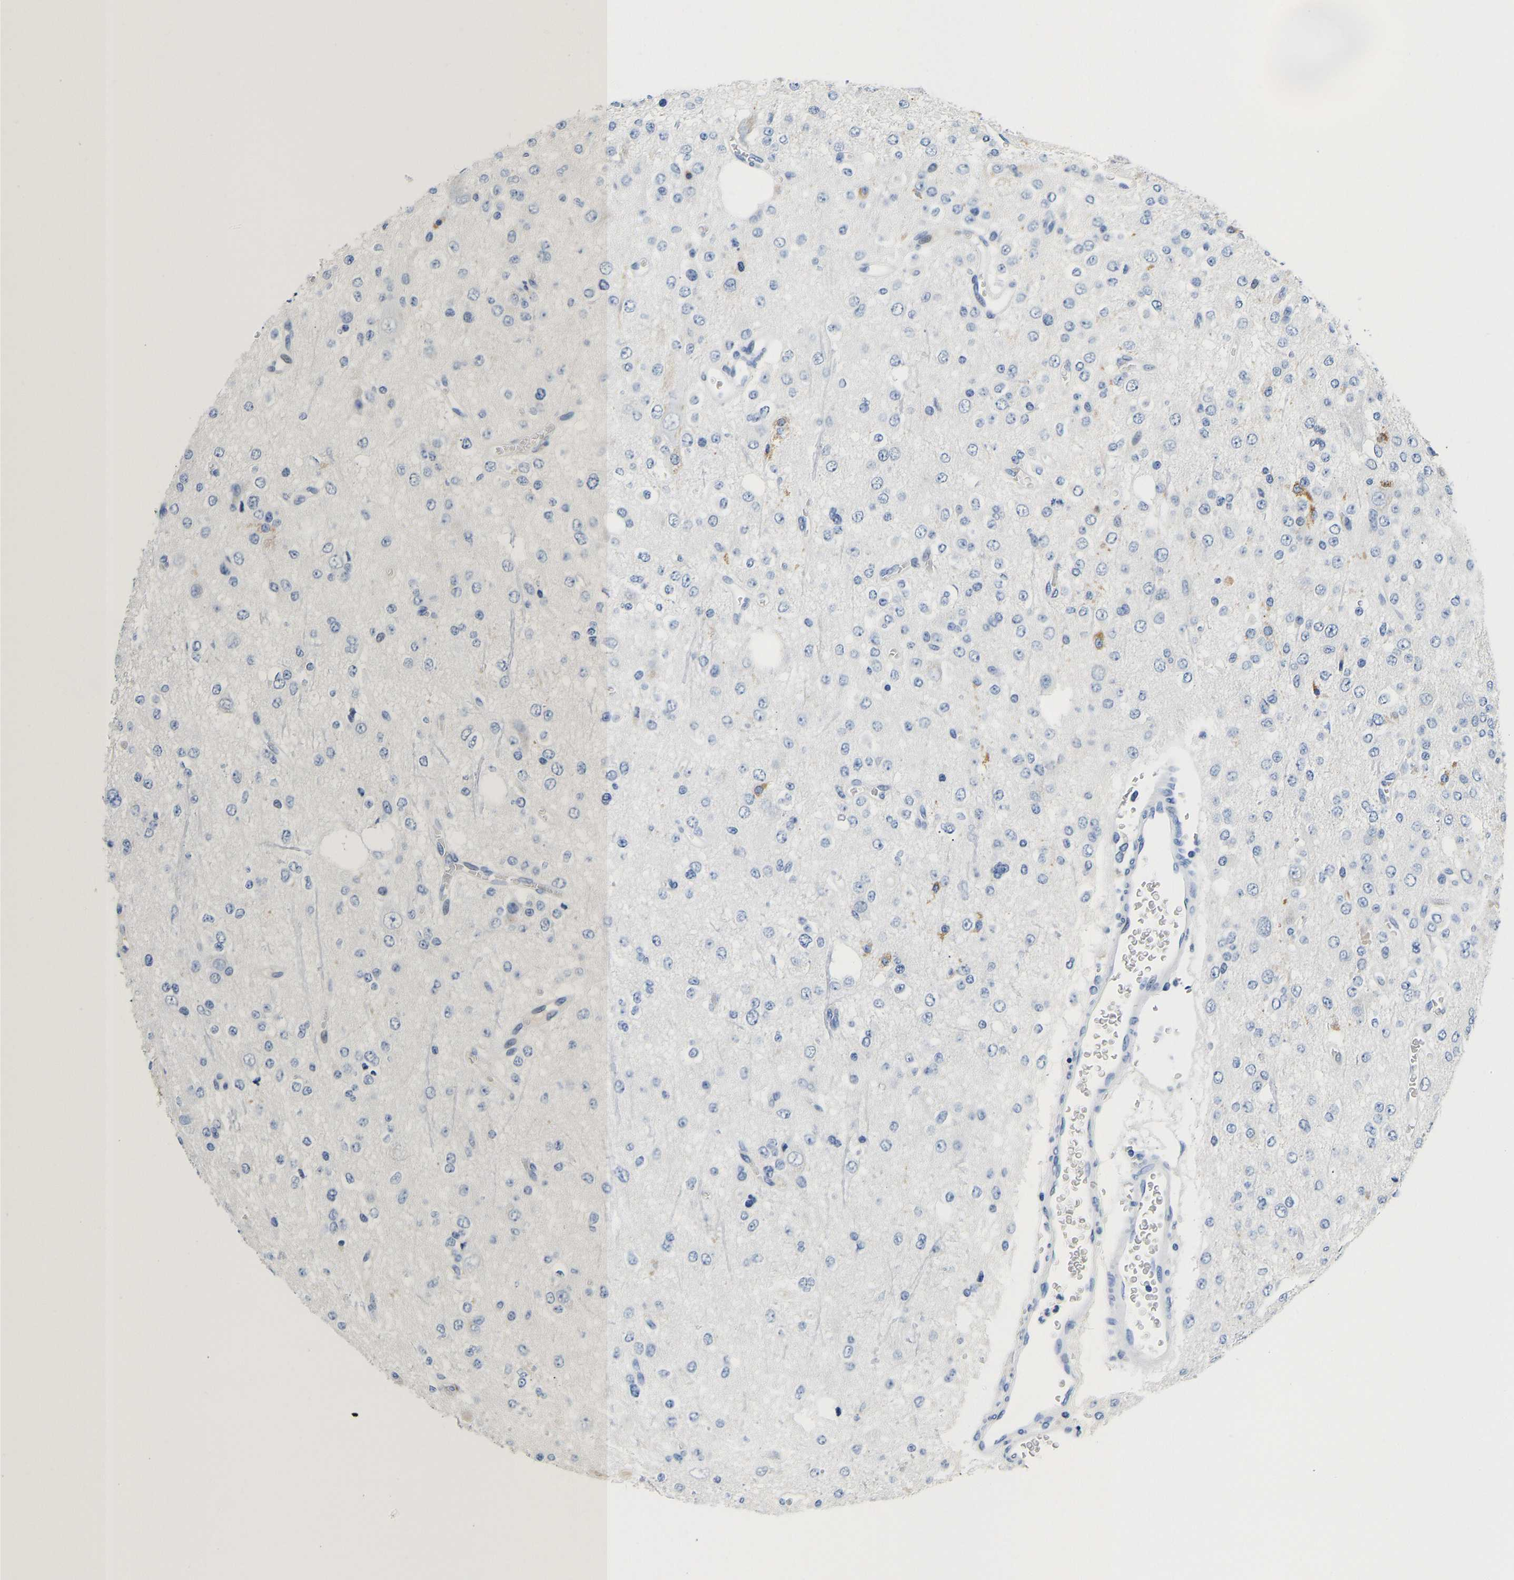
{"staining": {"intensity": "moderate", "quantity": "<25%", "location": "cytoplasmic/membranous"}, "tissue": "glioma", "cell_type": "Tumor cells", "image_type": "cancer", "snomed": [{"axis": "morphology", "description": "Glioma, malignant, Low grade"}, {"axis": "topography", "description": "Brain"}], "caption": "Immunohistochemistry (IHC) photomicrograph of human glioma stained for a protein (brown), which exhibits low levels of moderate cytoplasmic/membranous expression in about <25% of tumor cells.", "gene": "PCK2", "patient": {"sex": "male", "age": 38}}